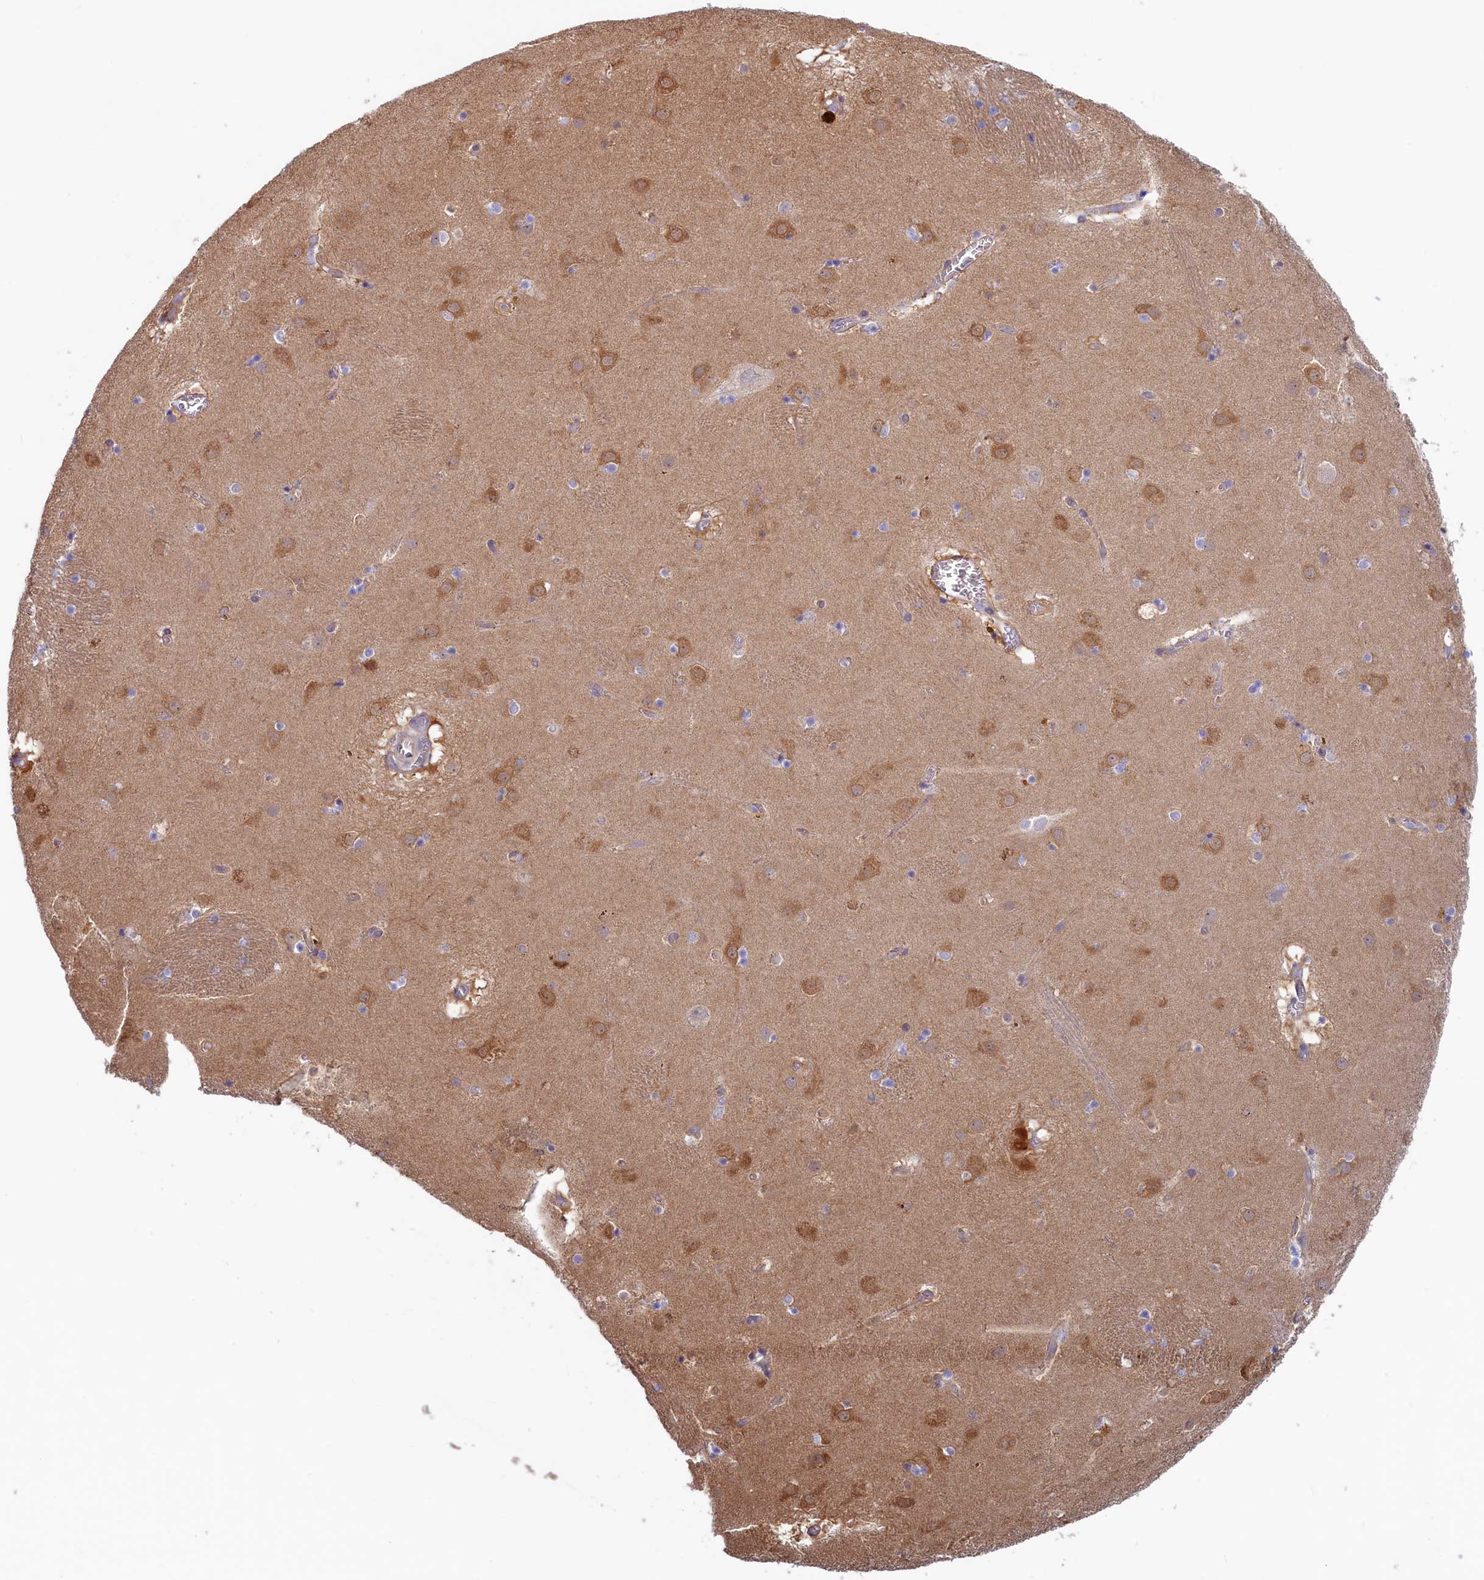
{"staining": {"intensity": "negative", "quantity": "none", "location": "none"}, "tissue": "caudate", "cell_type": "Glial cells", "image_type": "normal", "snomed": [{"axis": "morphology", "description": "Normal tissue, NOS"}, {"axis": "topography", "description": "Lateral ventricle wall"}], "caption": "A histopathology image of human caudate is negative for staining in glial cells.", "gene": "SYNDIG1L", "patient": {"sex": "male", "age": 70}}